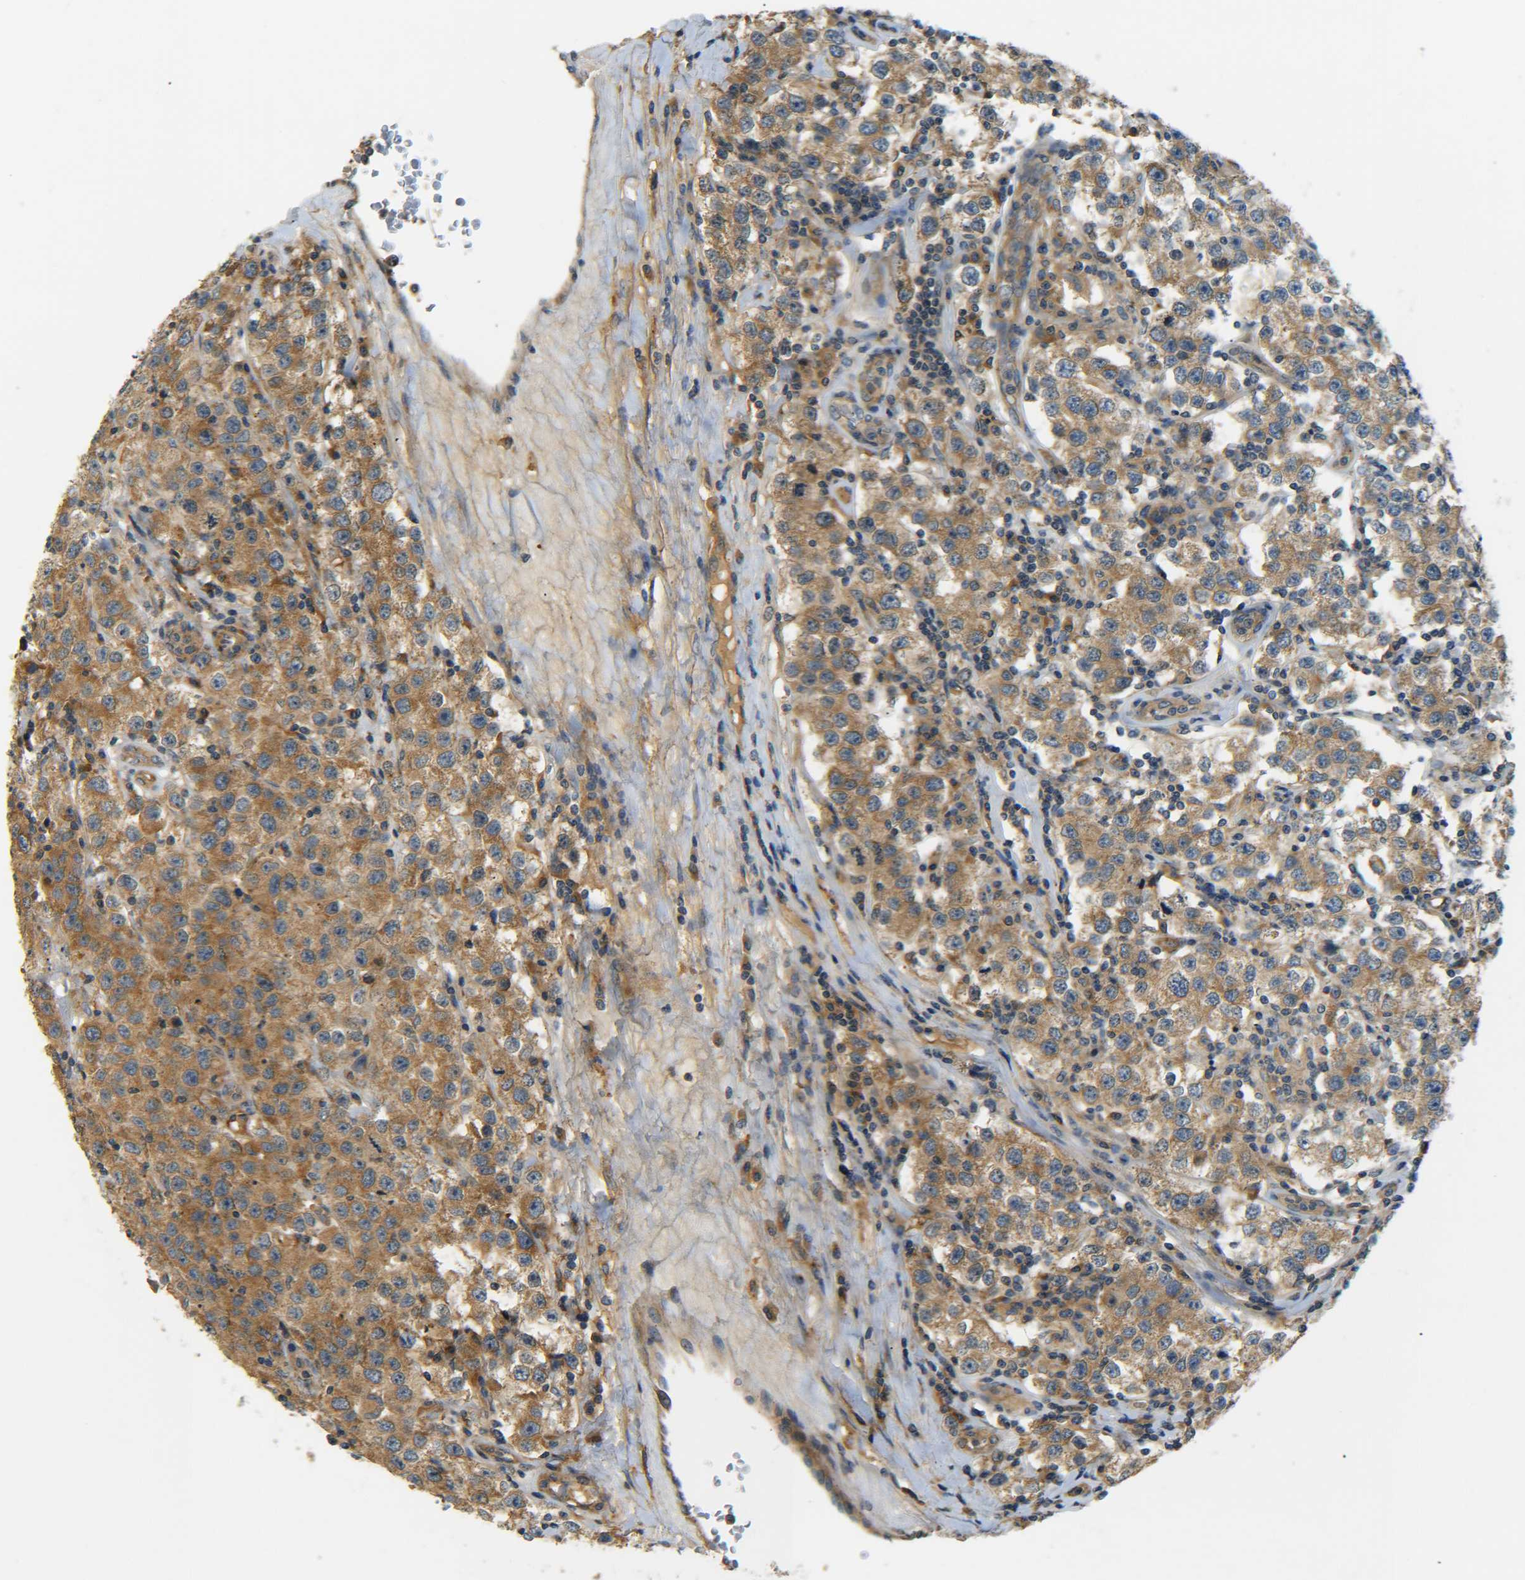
{"staining": {"intensity": "moderate", "quantity": ">75%", "location": "cytoplasmic/membranous"}, "tissue": "testis cancer", "cell_type": "Tumor cells", "image_type": "cancer", "snomed": [{"axis": "morphology", "description": "Seminoma, NOS"}, {"axis": "topography", "description": "Testis"}], "caption": "Protein staining reveals moderate cytoplasmic/membranous staining in about >75% of tumor cells in testis cancer. Using DAB (3,3'-diaminobenzidine) (brown) and hematoxylin (blue) stains, captured at high magnification using brightfield microscopy.", "gene": "LRCH3", "patient": {"sex": "male", "age": 52}}